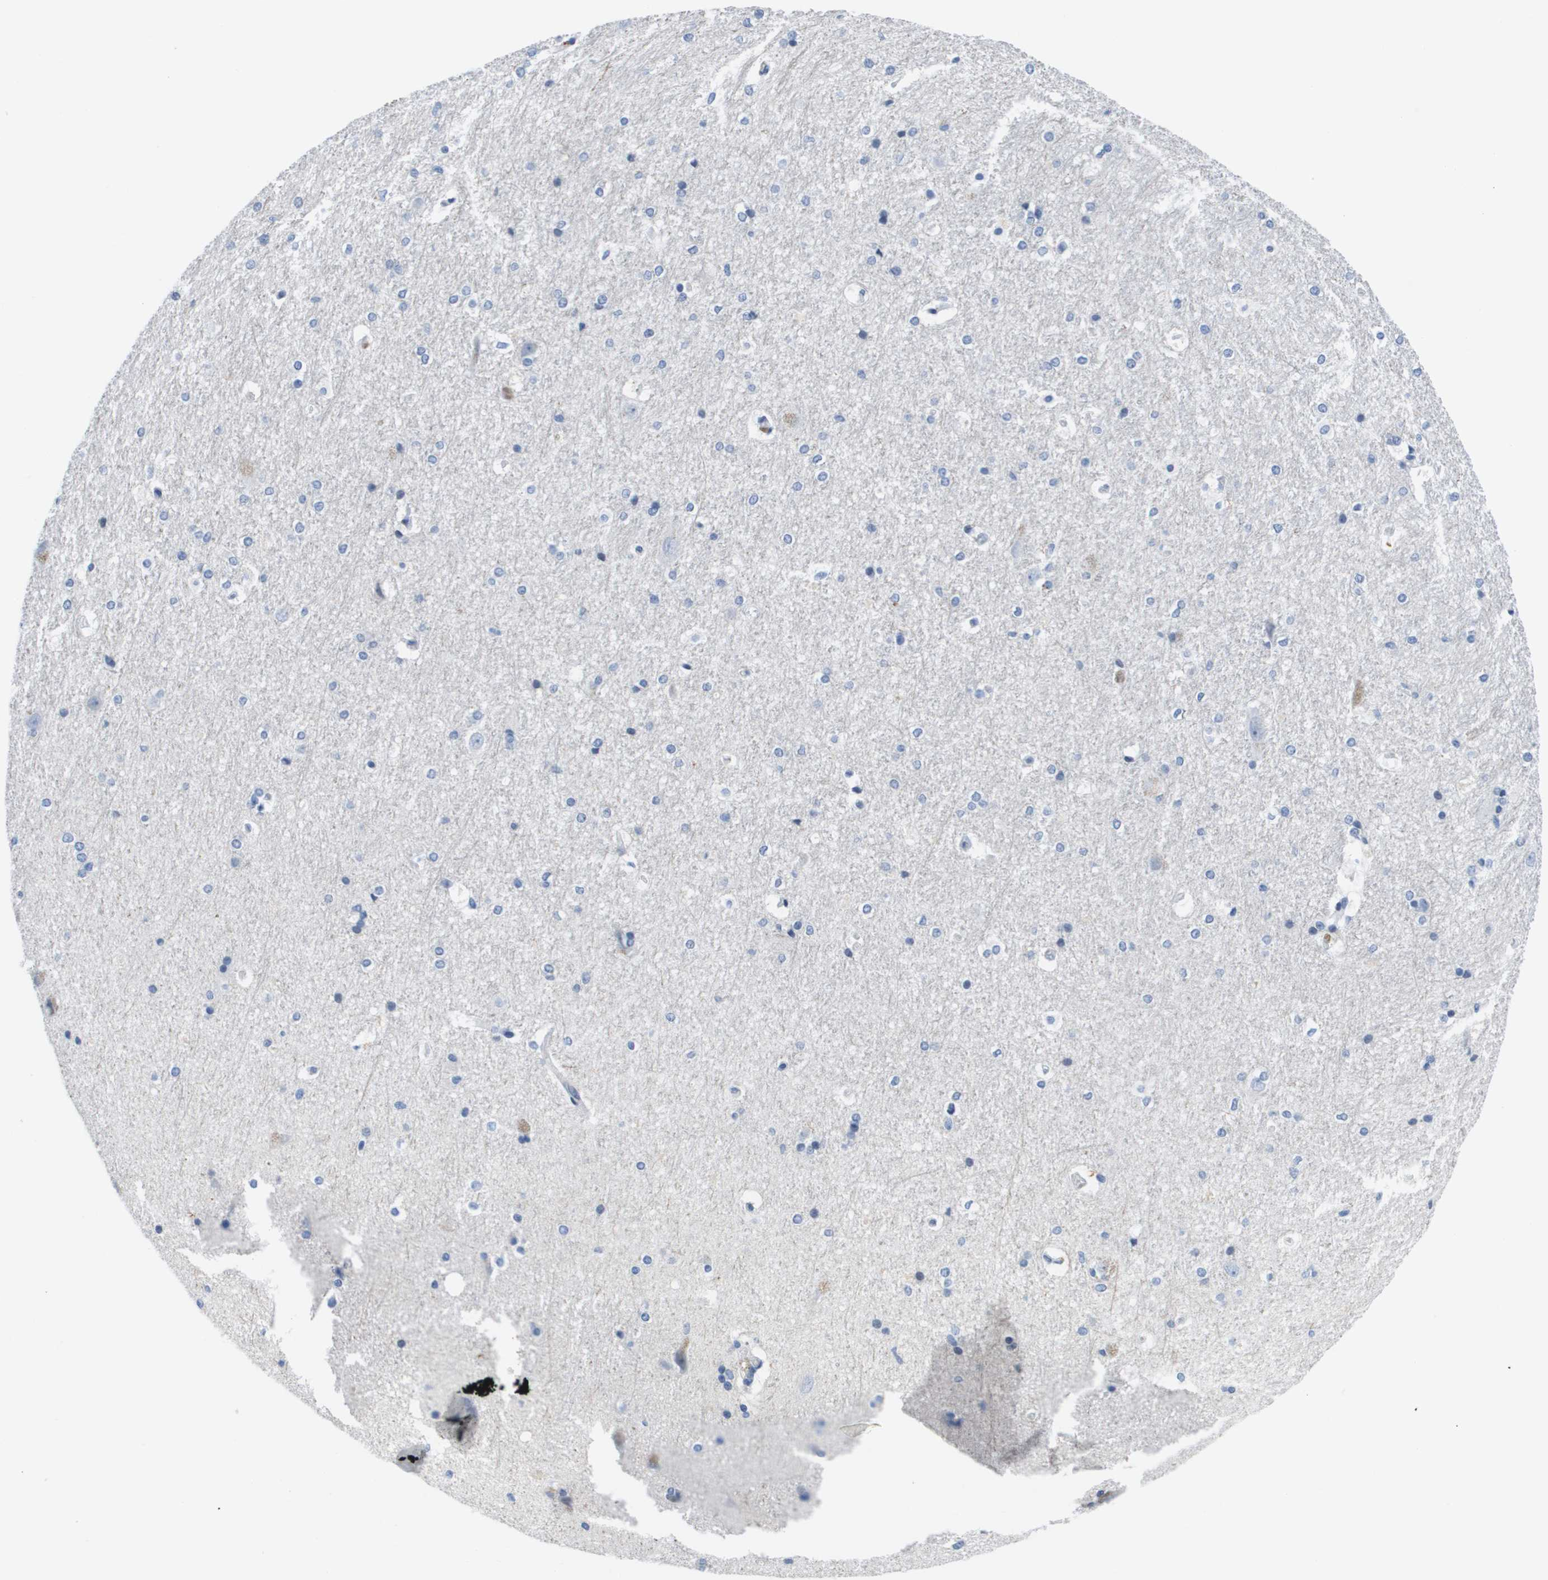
{"staining": {"intensity": "negative", "quantity": "none", "location": "none"}, "tissue": "hippocampus", "cell_type": "Glial cells", "image_type": "normal", "snomed": [{"axis": "morphology", "description": "Normal tissue, NOS"}, {"axis": "topography", "description": "Hippocampus"}], "caption": "Immunohistochemistry of normal human hippocampus exhibits no positivity in glial cells.", "gene": "MS4A1", "patient": {"sex": "female", "age": 19}}